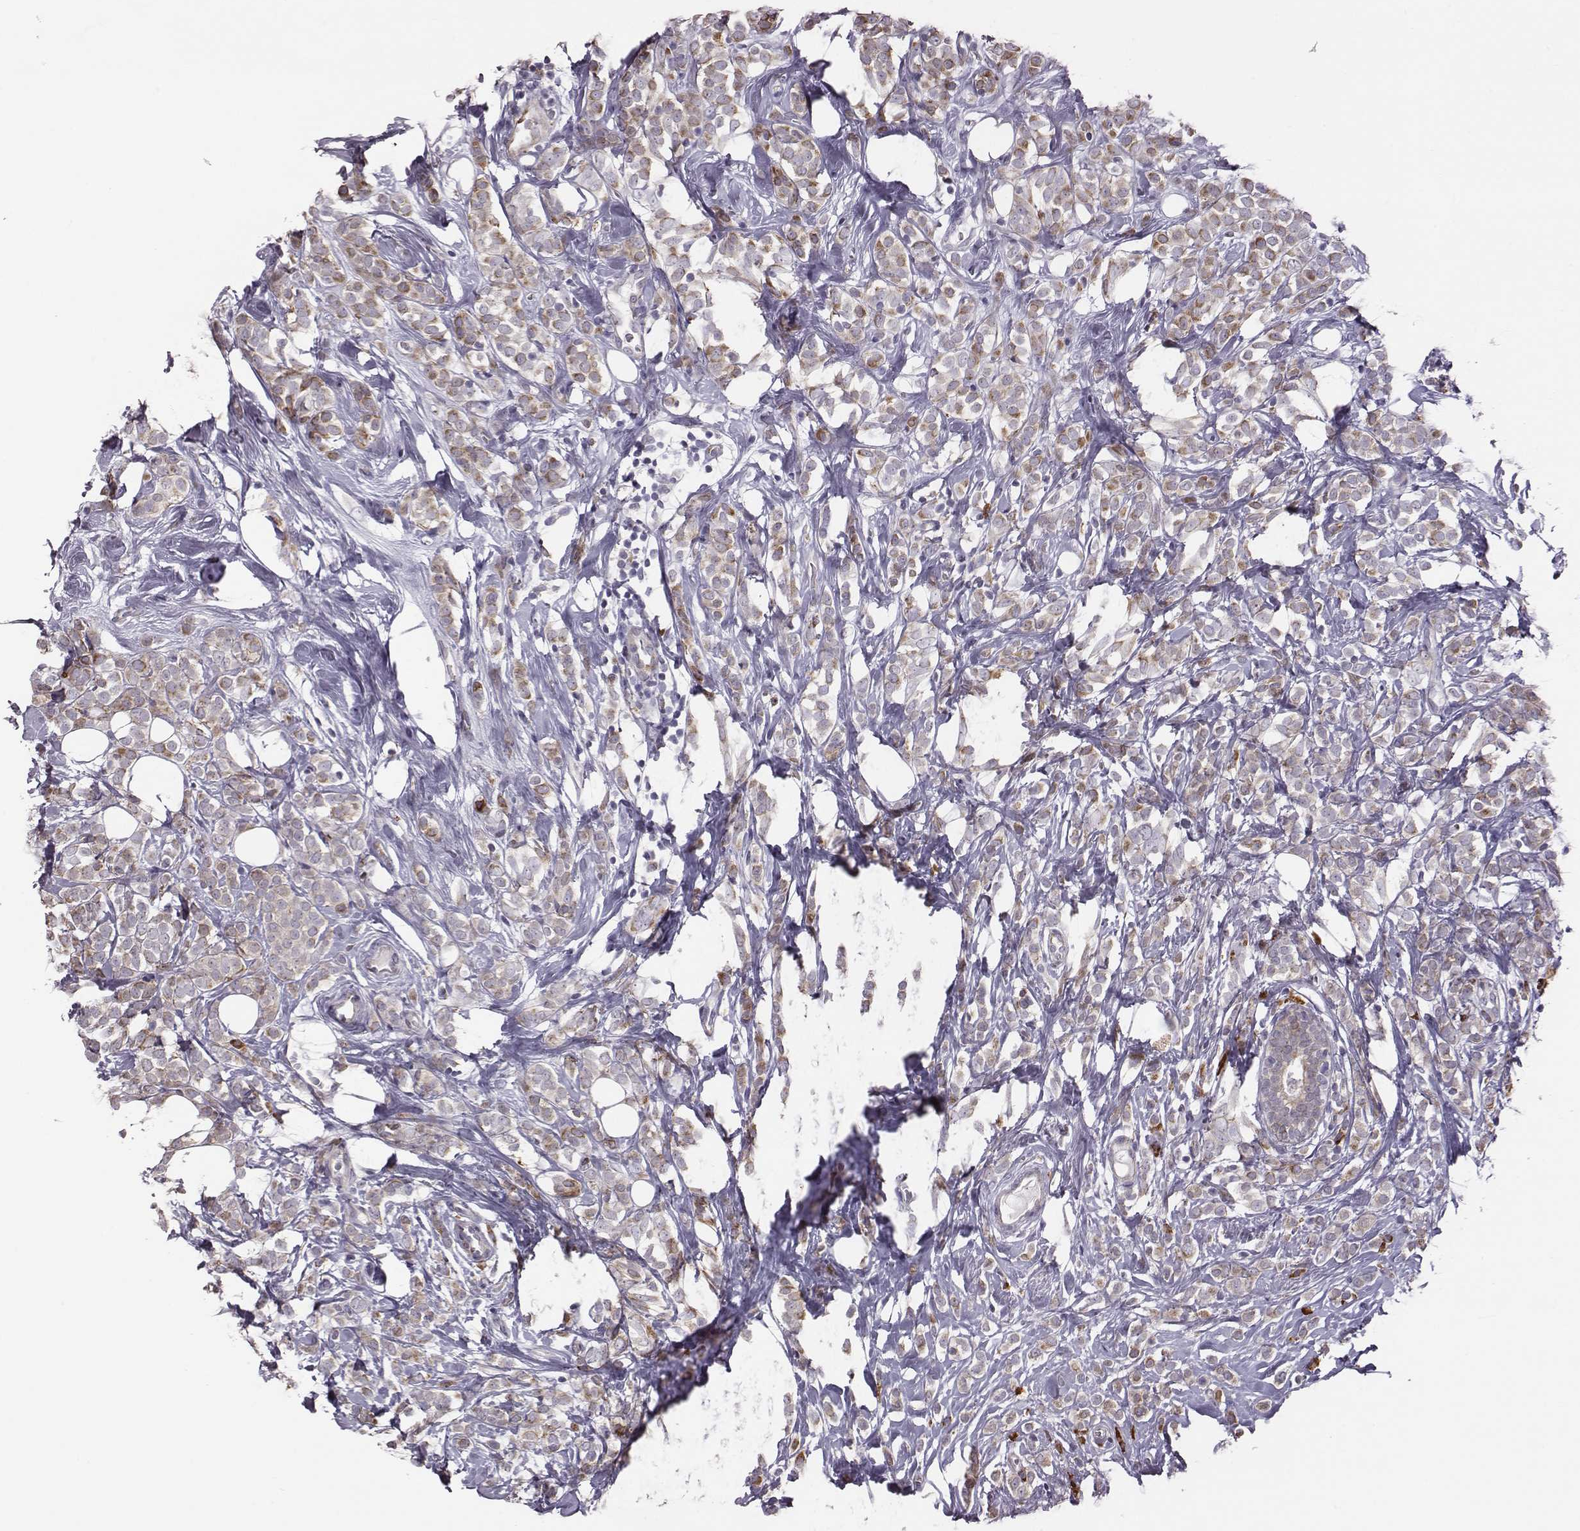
{"staining": {"intensity": "moderate", "quantity": ">75%", "location": "cytoplasmic/membranous"}, "tissue": "breast cancer", "cell_type": "Tumor cells", "image_type": "cancer", "snomed": [{"axis": "morphology", "description": "Lobular carcinoma"}, {"axis": "topography", "description": "Breast"}], "caption": "Protein expression analysis of human breast cancer (lobular carcinoma) reveals moderate cytoplasmic/membranous staining in about >75% of tumor cells.", "gene": "SELENOI", "patient": {"sex": "female", "age": 49}}